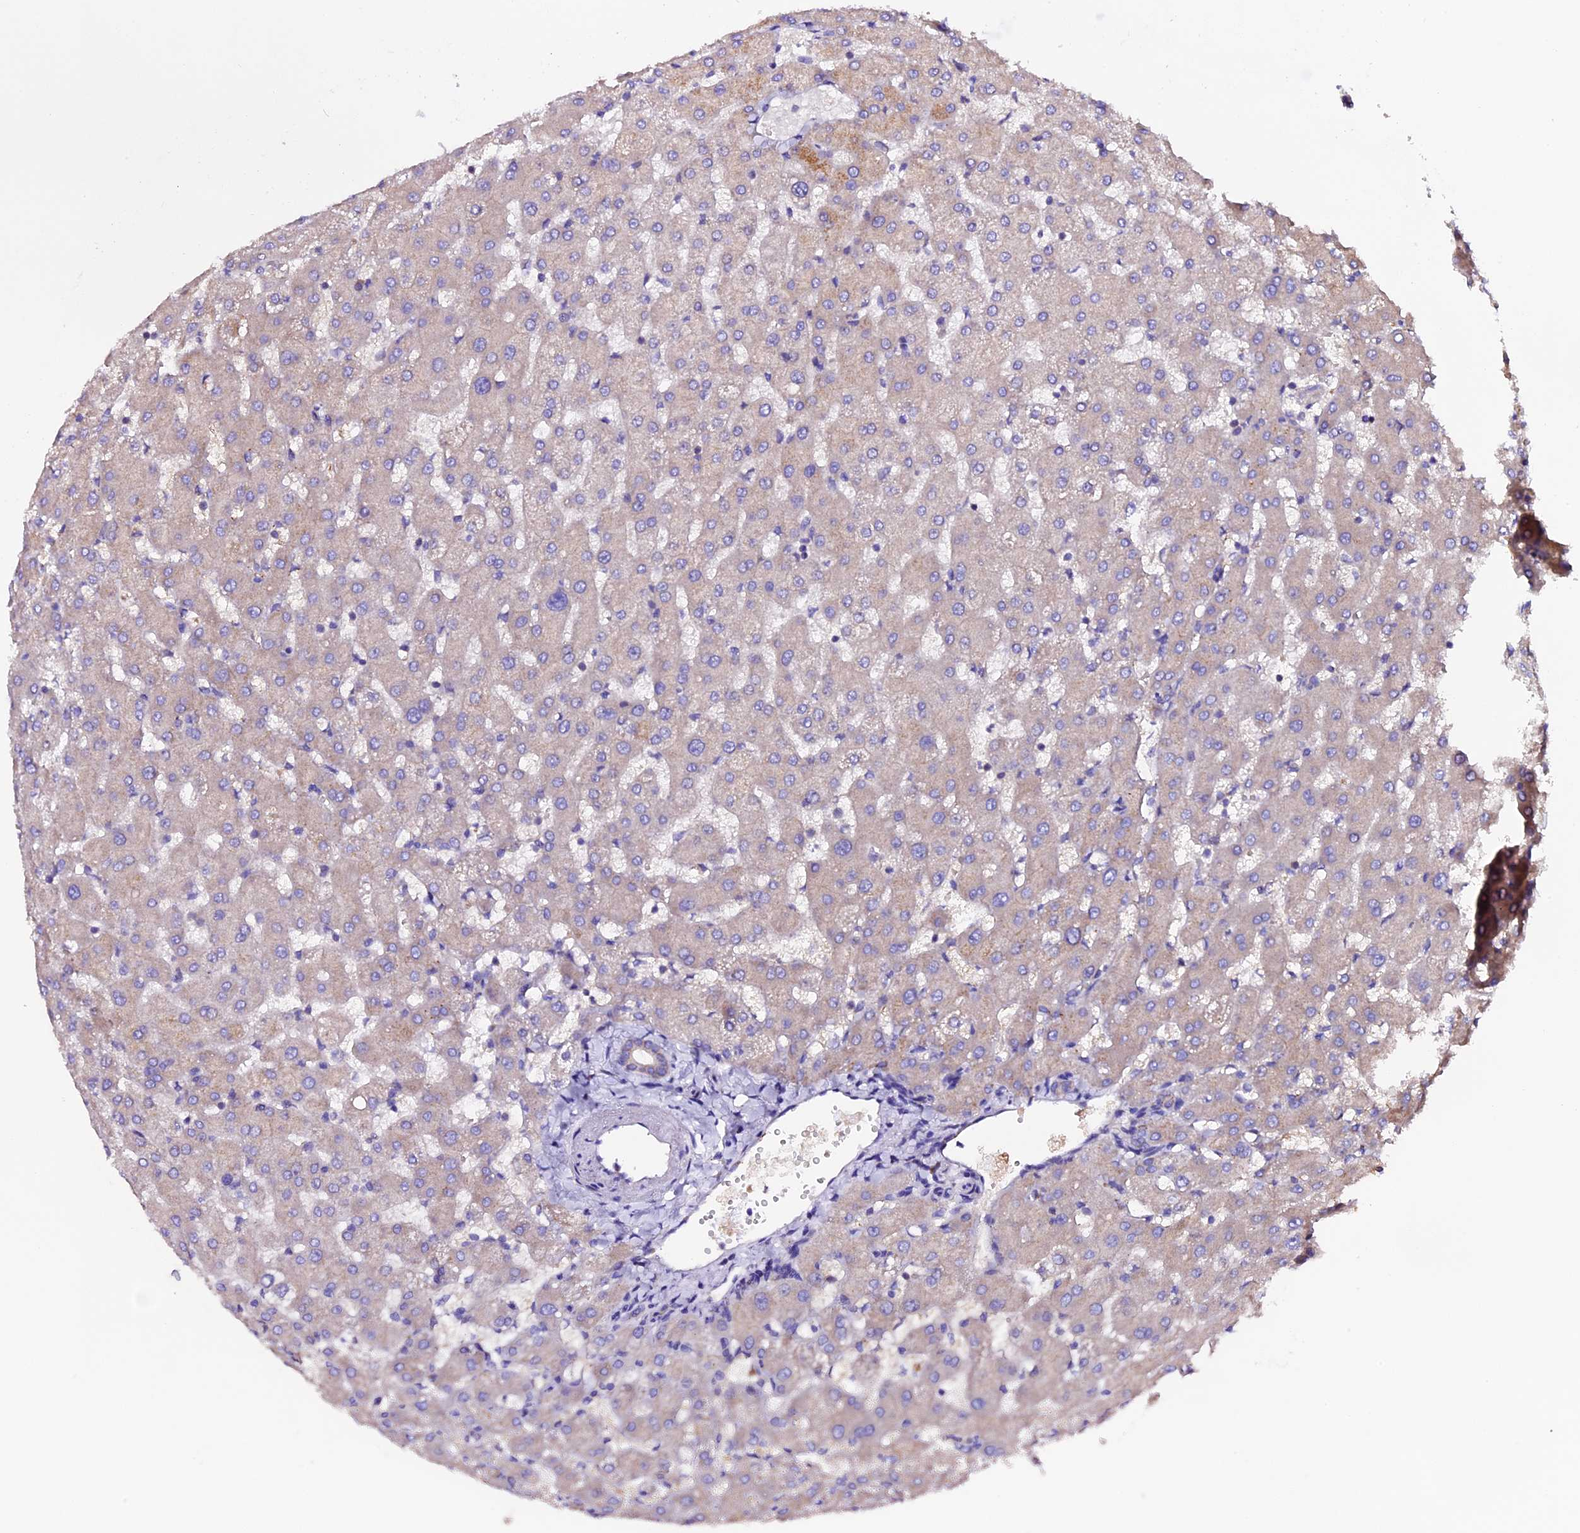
{"staining": {"intensity": "negative", "quantity": "none", "location": "none"}, "tissue": "liver", "cell_type": "Cholangiocytes", "image_type": "normal", "snomed": [{"axis": "morphology", "description": "Normal tissue, NOS"}, {"axis": "topography", "description": "Liver"}], "caption": "Photomicrograph shows no protein expression in cholangiocytes of benign liver.", "gene": "COMTD1", "patient": {"sex": "female", "age": 63}}